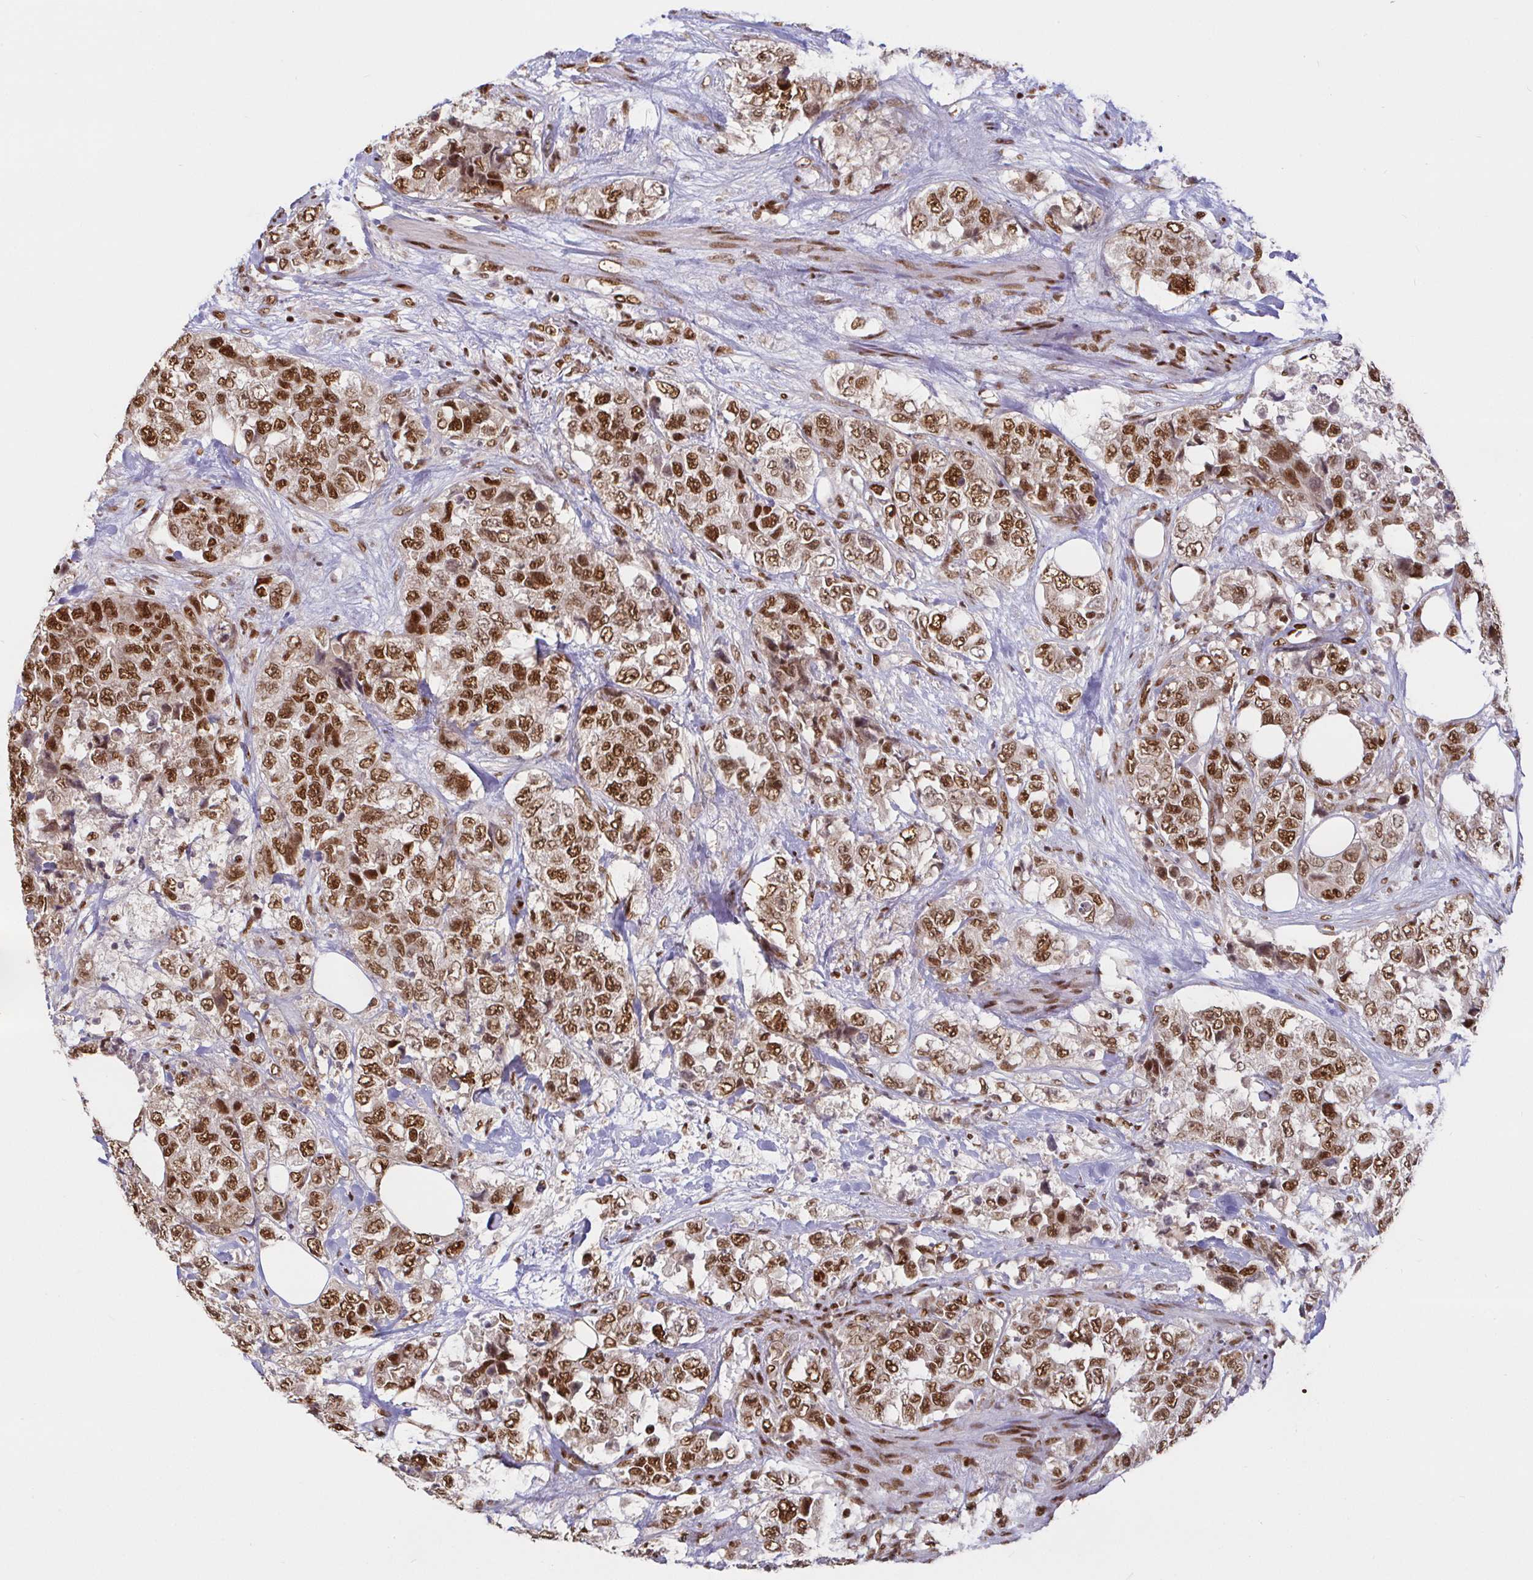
{"staining": {"intensity": "strong", "quantity": ">75%", "location": "nuclear"}, "tissue": "urothelial cancer", "cell_type": "Tumor cells", "image_type": "cancer", "snomed": [{"axis": "morphology", "description": "Urothelial carcinoma, High grade"}, {"axis": "topography", "description": "Urinary bladder"}], "caption": "Protein staining demonstrates strong nuclear staining in approximately >75% of tumor cells in high-grade urothelial carcinoma.", "gene": "SP3", "patient": {"sex": "female", "age": 78}}